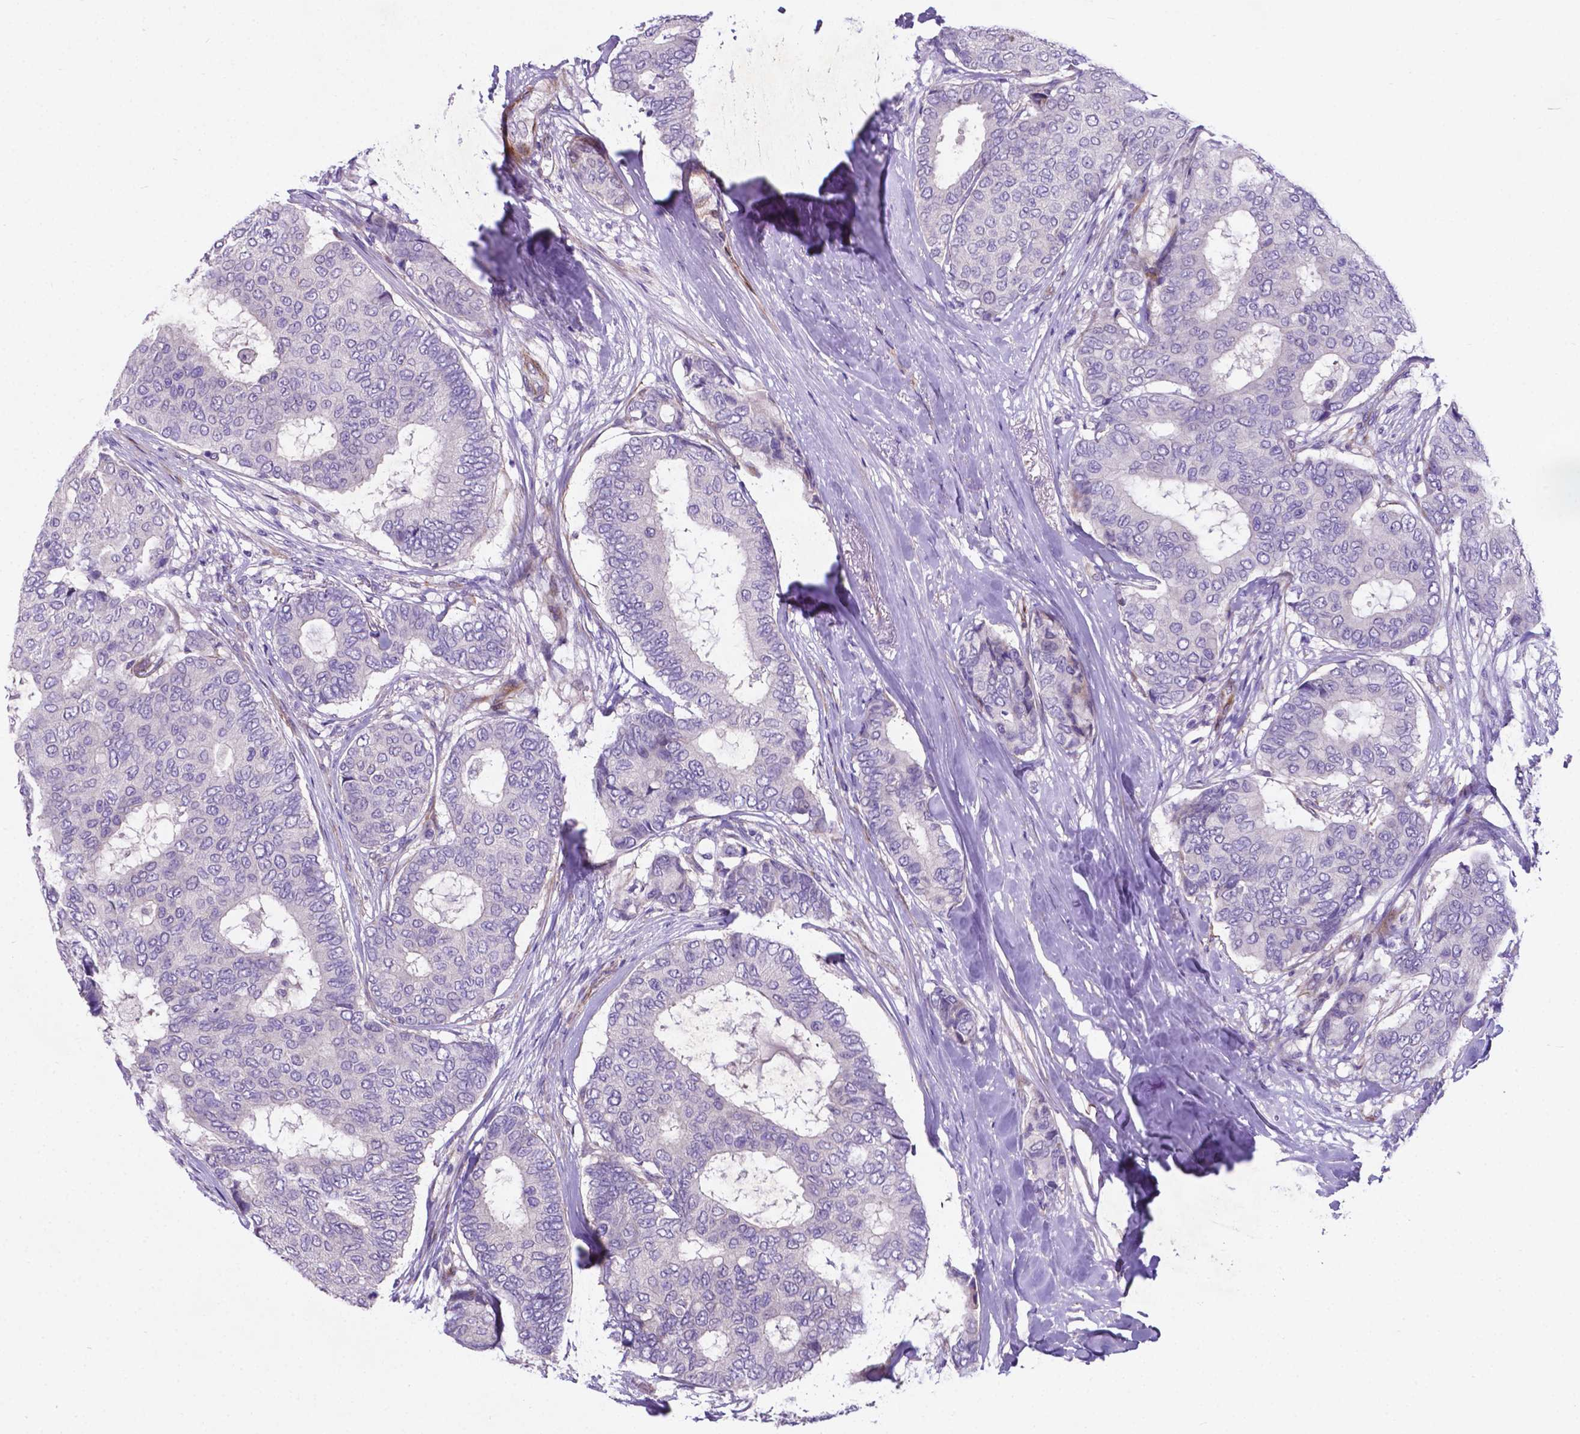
{"staining": {"intensity": "negative", "quantity": "none", "location": "none"}, "tissue": "breast cancer", "cell_type": "Tumor cells", "image_type": "cancer", "snomed": [{"axis": "morphology", "description": "Duct carcinoma"}, {"axis": "topography", "description": "Breast"}], "caption": "A high-resolution photomicrograph shows immunohistochemistry staining of breast cancer, which demonstrates no significant expression in tumor cells.", "gene": "PFKFB4", "patient": {"sex": "female", "age": 75}}